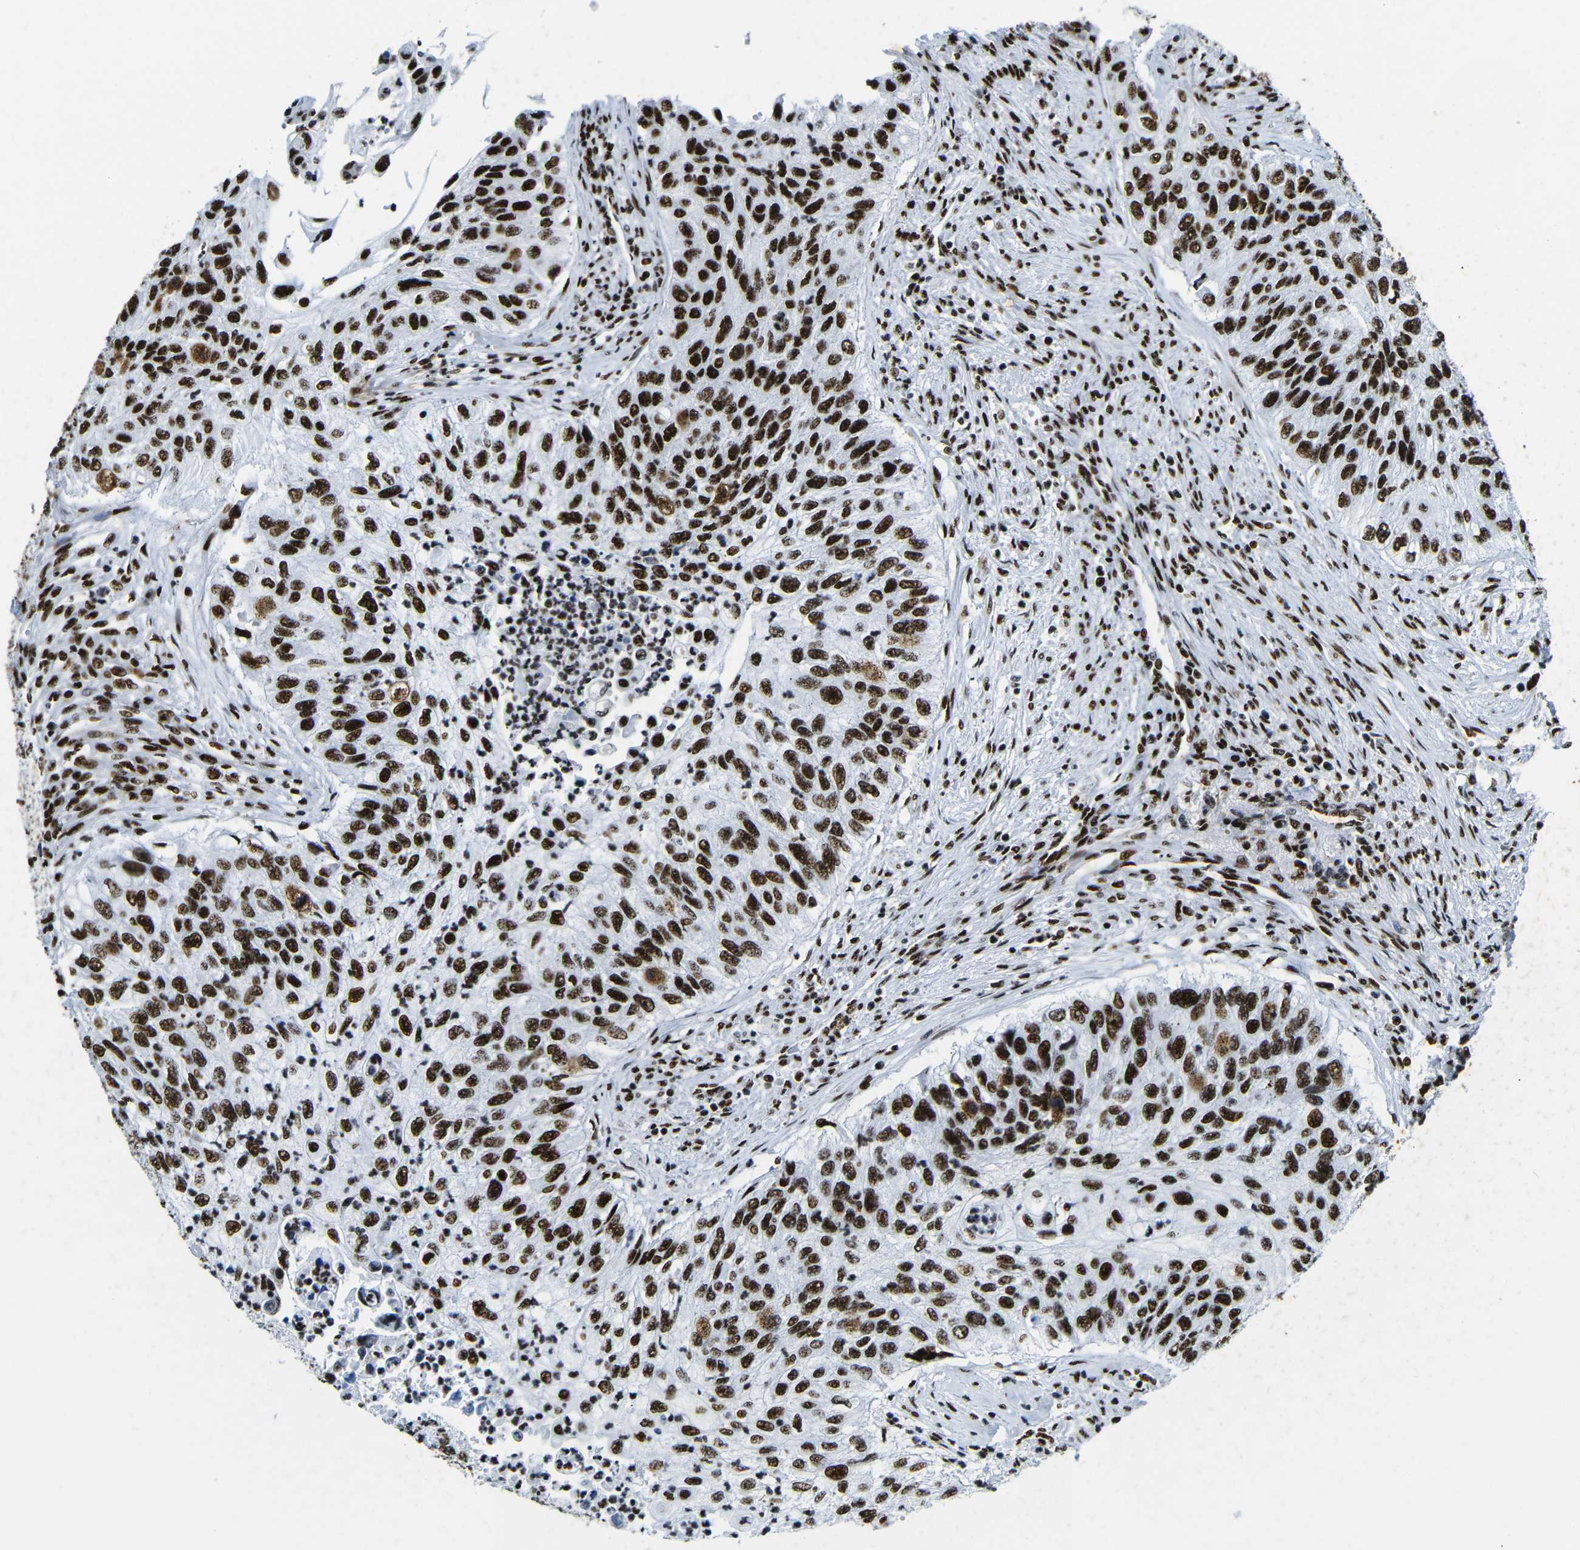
{"staining": {"intensity": "strong", "quantity": ">75%", "location": "nuclear"}, "tissue": "urothelial cancer", "cell_type": "Tumor cells", "image_type": "cancer", "snomed": [{"axis": "morphology", "description": "Urothelial carcinoma, High grade"}, {"axis": "topography", "description": "Urinary bladder"}], "caption": "Immunohistochemical staining of high-grade urothelial carcinoma displays strong nuclear protein expression in approximately >75% of tumor cells. The protein of interest is shown in brown color, while the nuclei are stained blue.", "gene": "SRSF1", "patient": {"sex": "female", "age": 60}}